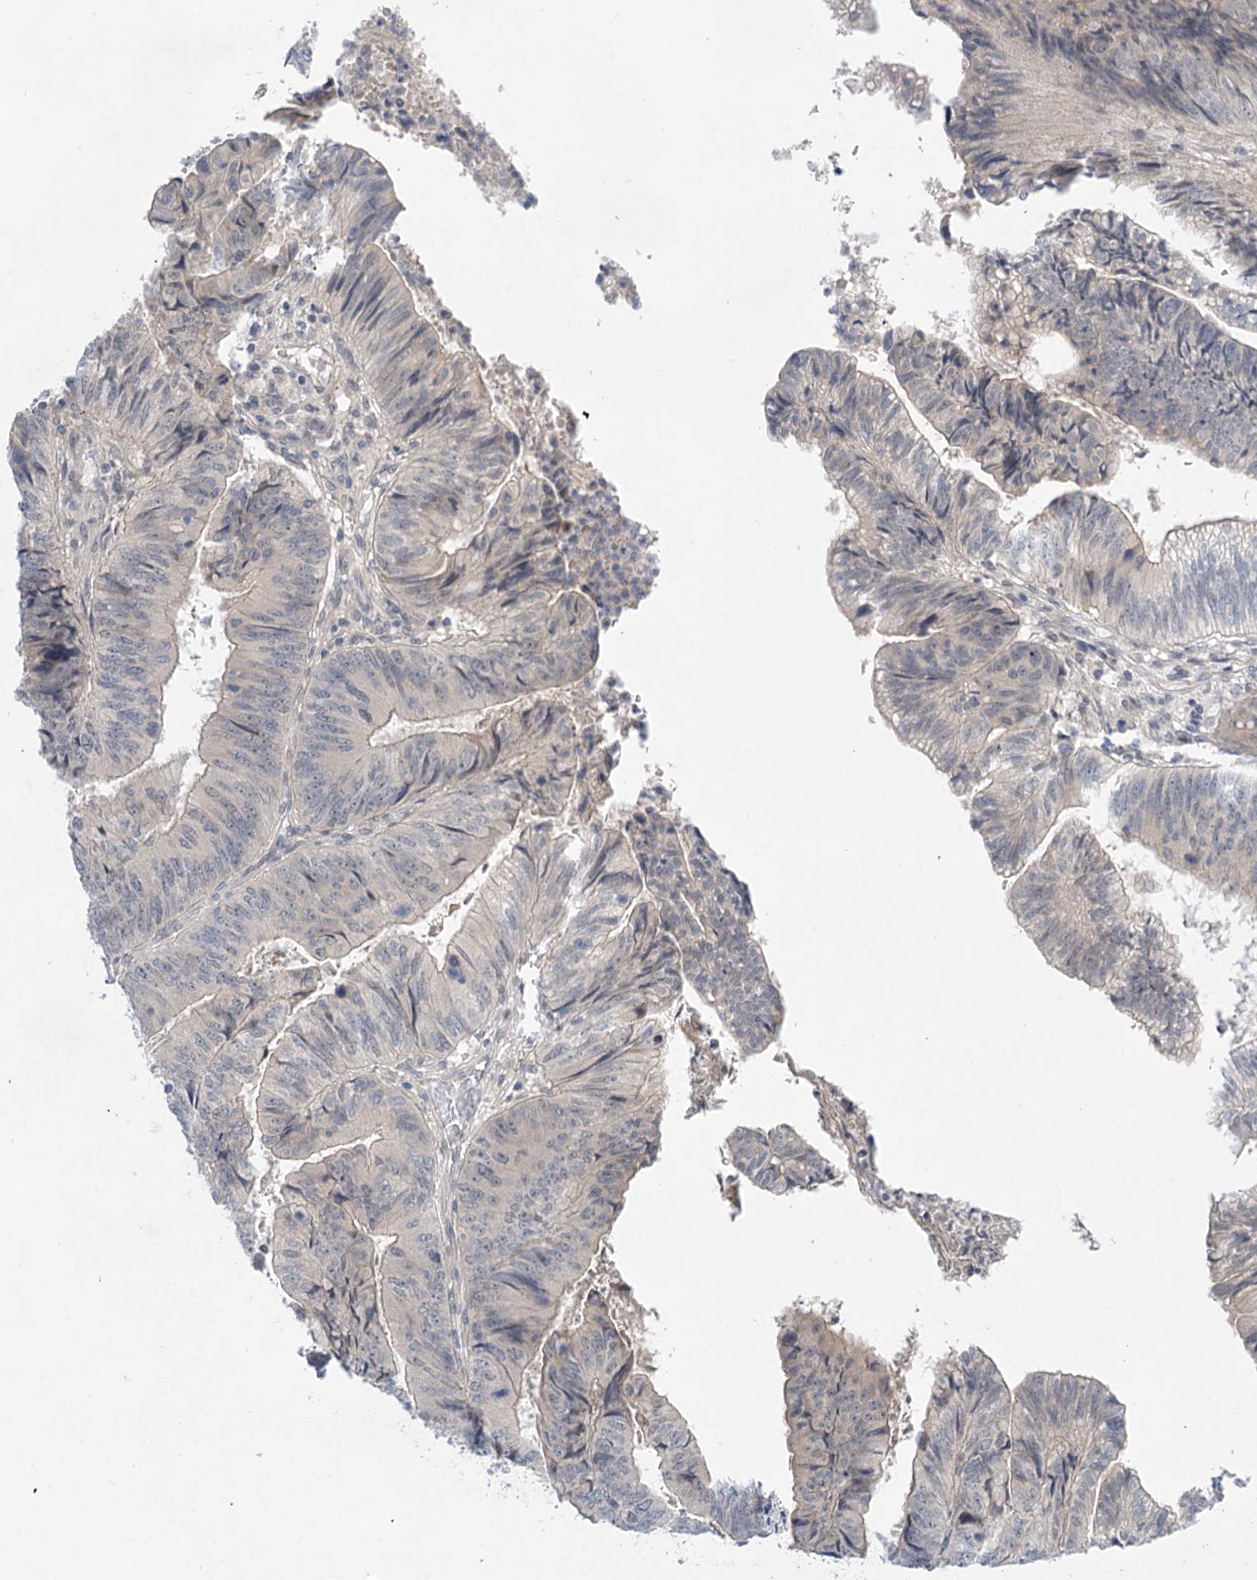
{"staining": {"intensity": "negative", "quantity": "none", "location": "none"}, "tissue": "colorectal cancer", "cell_type": "Tumor cells", "image_type": "cancer", "snomed": [{"axis": "morphology", "description": "Adenocarcinoma, NOS"}, {"axis": "topography", "description": "Colon"}], "caption": "The immunohistochemistry (IHC) photomicrograph has no significant expression in tumor cells of colorectal adenocarcinoma tissue.", "gene": "LALBA", "patient": {"sex": "female", "age": 67}}